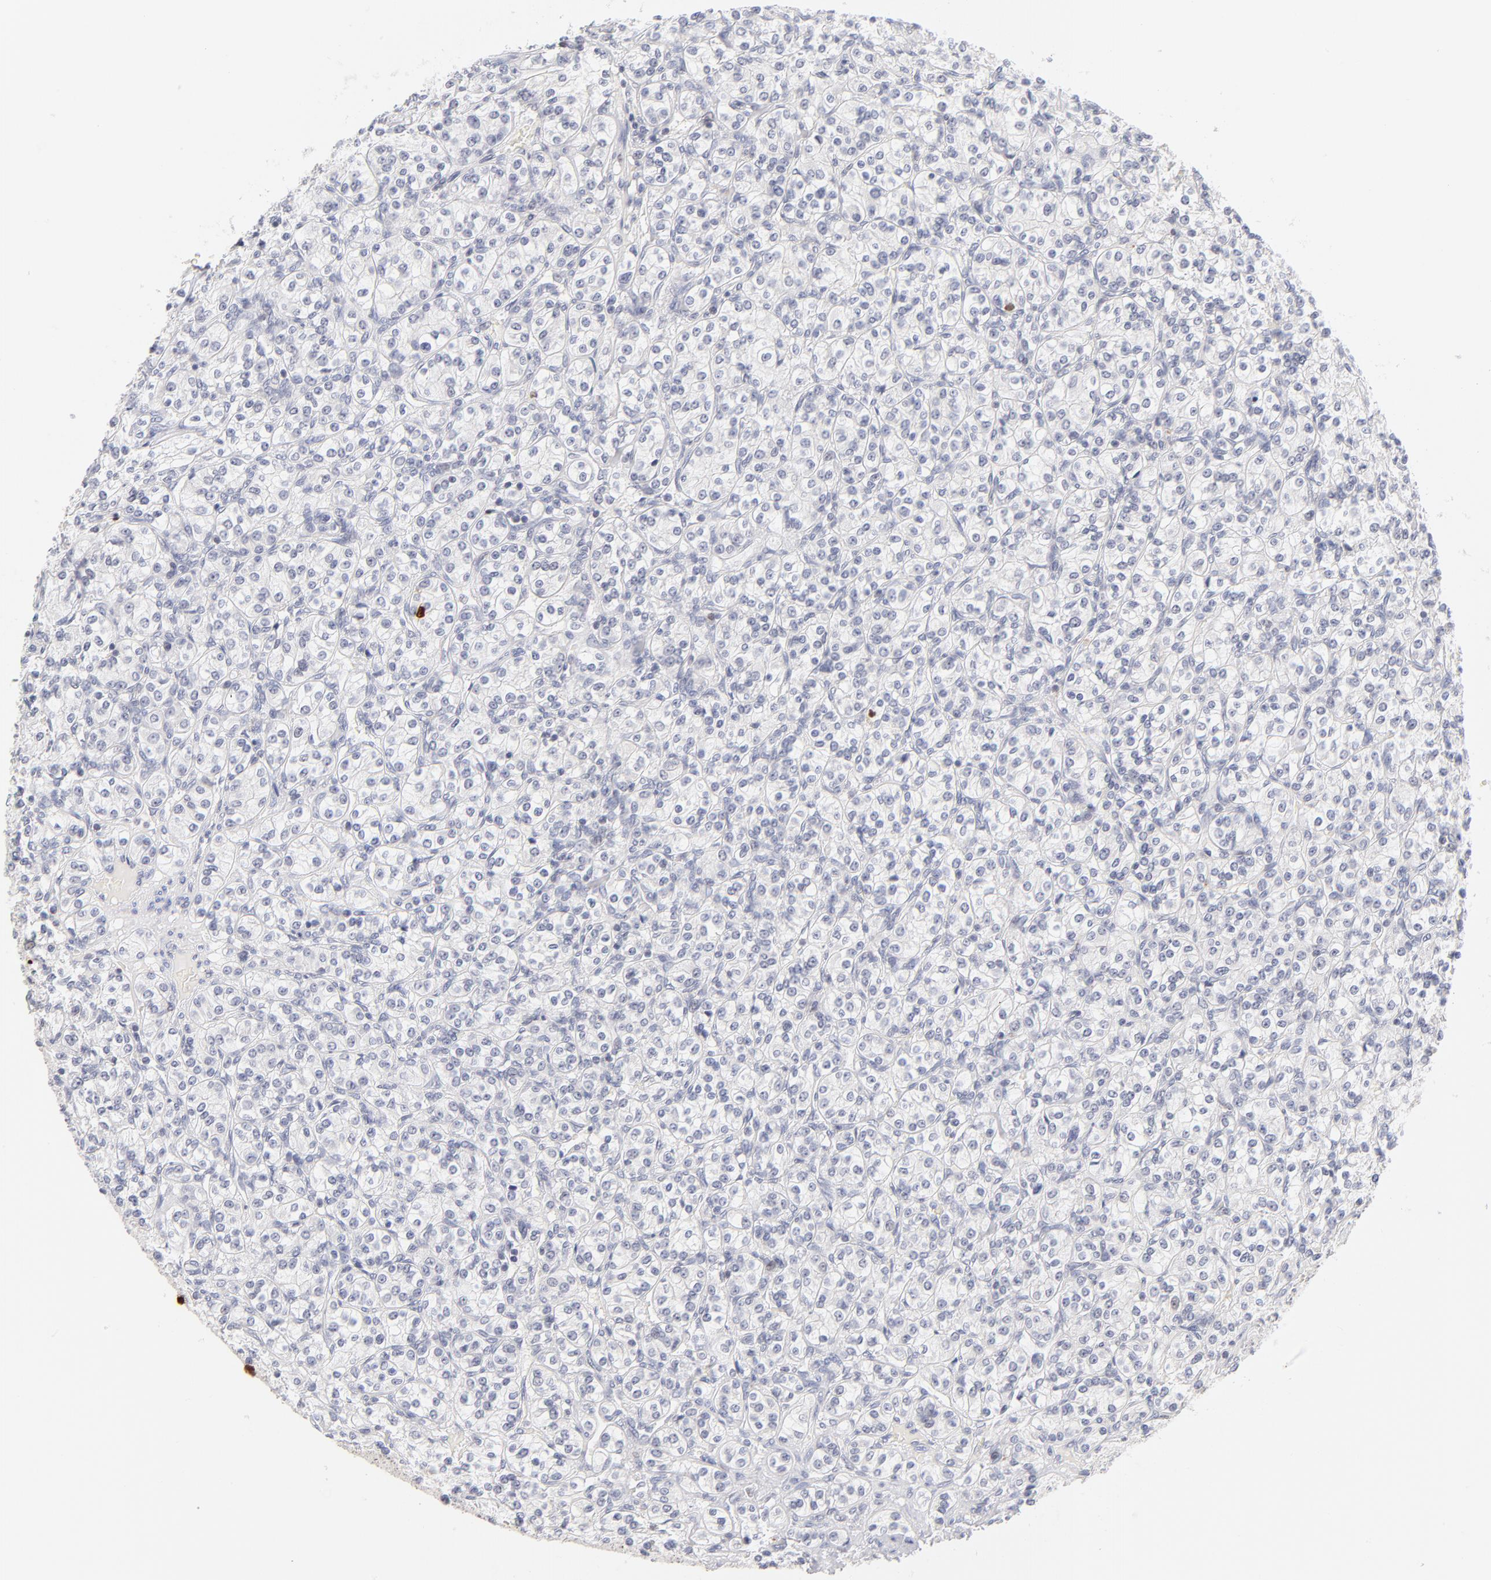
{"staining": {"intensity": "negative", "quantity": "none", "location": "none"}, "tissue": "renal cancer", "cell_type": "Tumor cells", "image_type": "cancer", "snomed": [{"axis": "morphology", "description": "Adenocarcinoma, NOS"}, {"axis": "topography", "description": "Kidney"}], "caption": "Tumor cells show no significant protein expression in renal cancer.", "gene": "PARP1", "patient": {"sex": "male", "age": 77}}